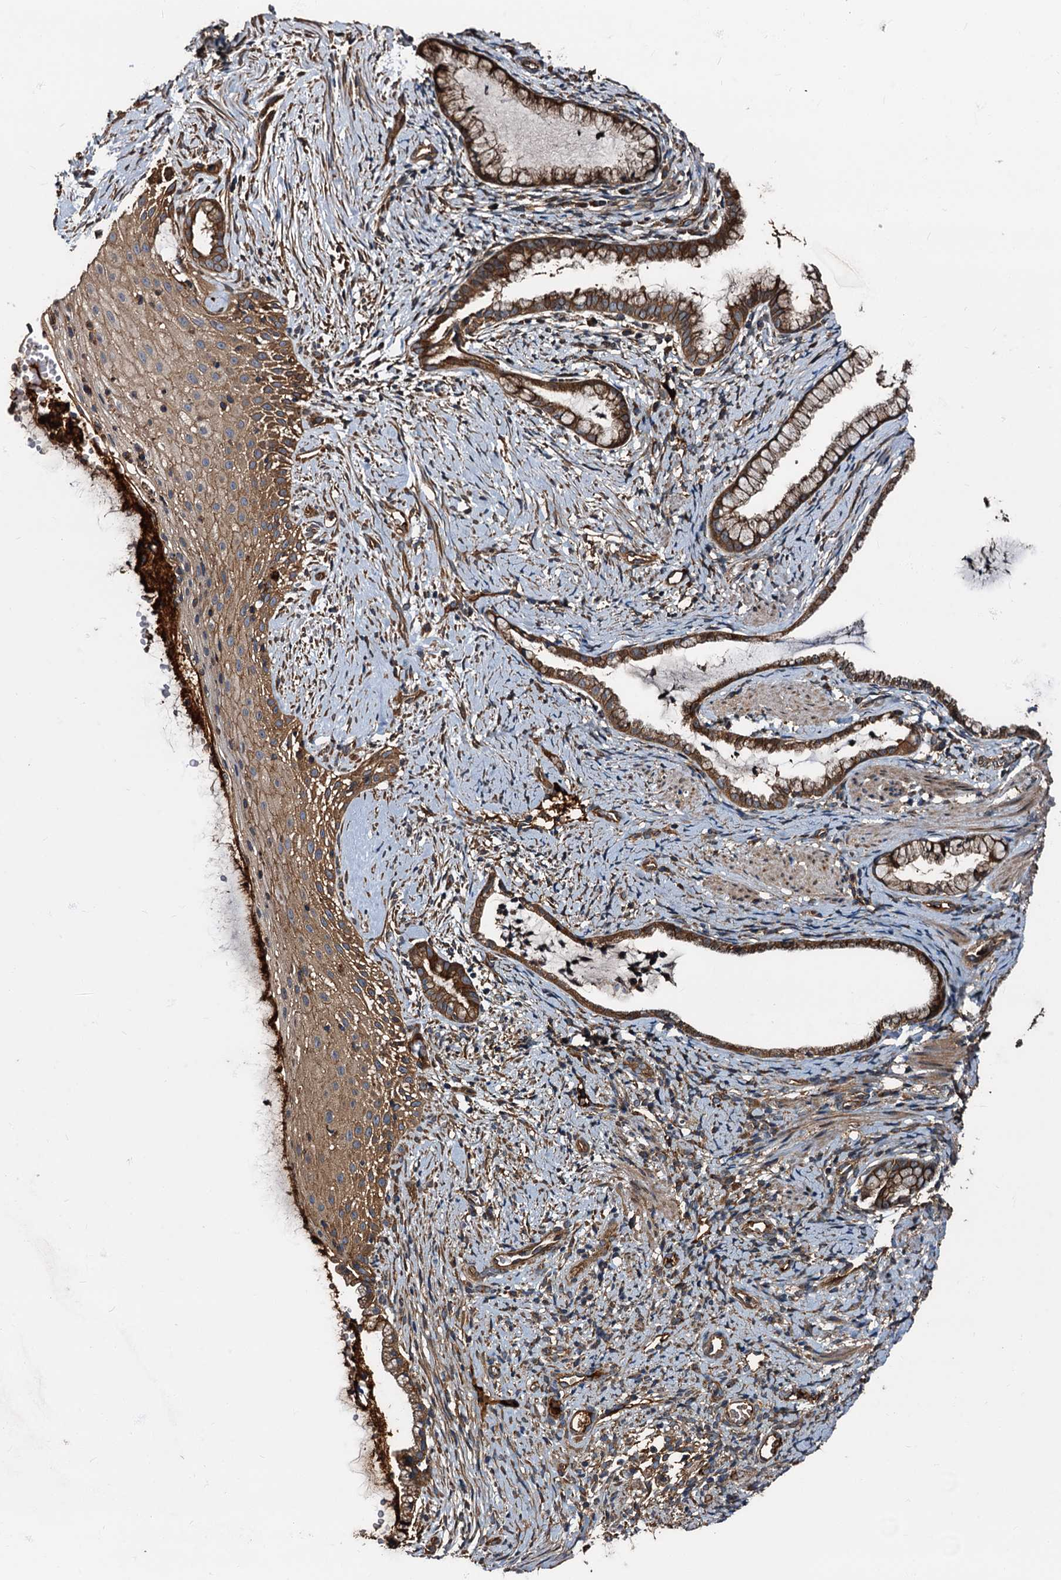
{"staining": {"intensity": "strong", "quantity": ">75%", "location": "cytoplasmic/membranous"}, "tissue": "cervix", "cell_type": "Glandular cells", "image_type": "normal", "snomed": [{"axis": "morphology", "description": "Normal tissue, NOS"}, {"axis": "topography", "description": "Cervix"}], "caption": "High-magnification brightfield microscopy of normal cervix stained with DAB (3,3'-diaminobenzidine) (brown) and counterstained with hematoxylin (blue). glandular cells exhibit strong cytoplasmic/membranous staining is identified in approximately>75% of cells.", "gene": "PEX5", "patient": {"sex": "female", "age": 36}}